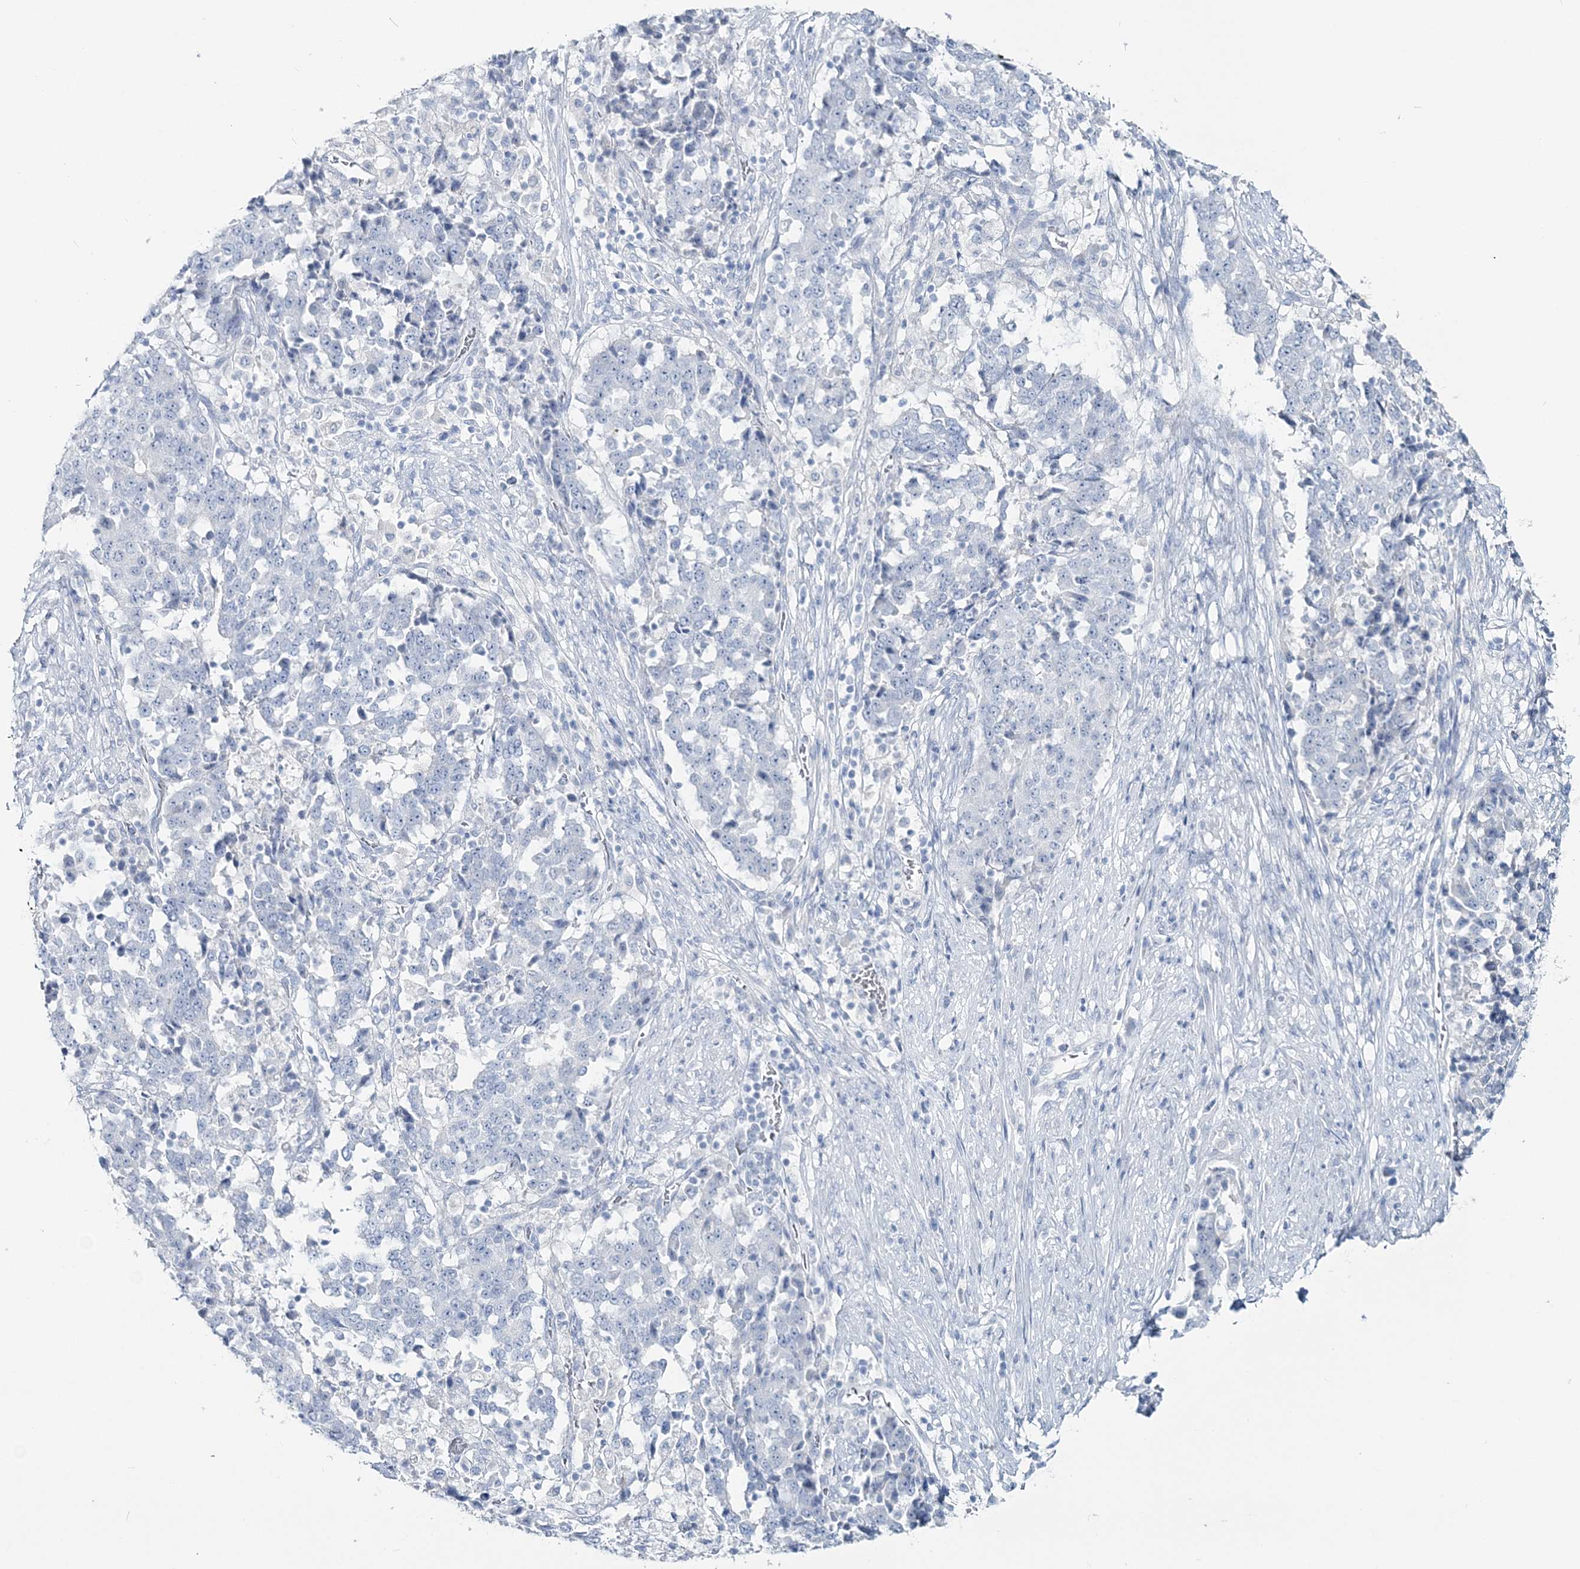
{"staining": {"intensity": "negative", "quantity": "none", "location": "none"}, "tissue": "stomach cancer", "cell_type": "Tumor cells", "image_type": "cancer", "snomed": [{"axis": "morphology", "description": "Adenocarcinoma, NOS"}, {"axis": "topography", "description": "Stomach"}], "caption": "A photomicrograph of stomach cancer stained for a protein reveals no brown staining in tumor cells. (DAB (3,3'-diaminobenzidine) IHC visualized using brightfield microscopy, high magnification).", "gene": "CYP3A4", "patient": {"sex": "male", "age": 59}}